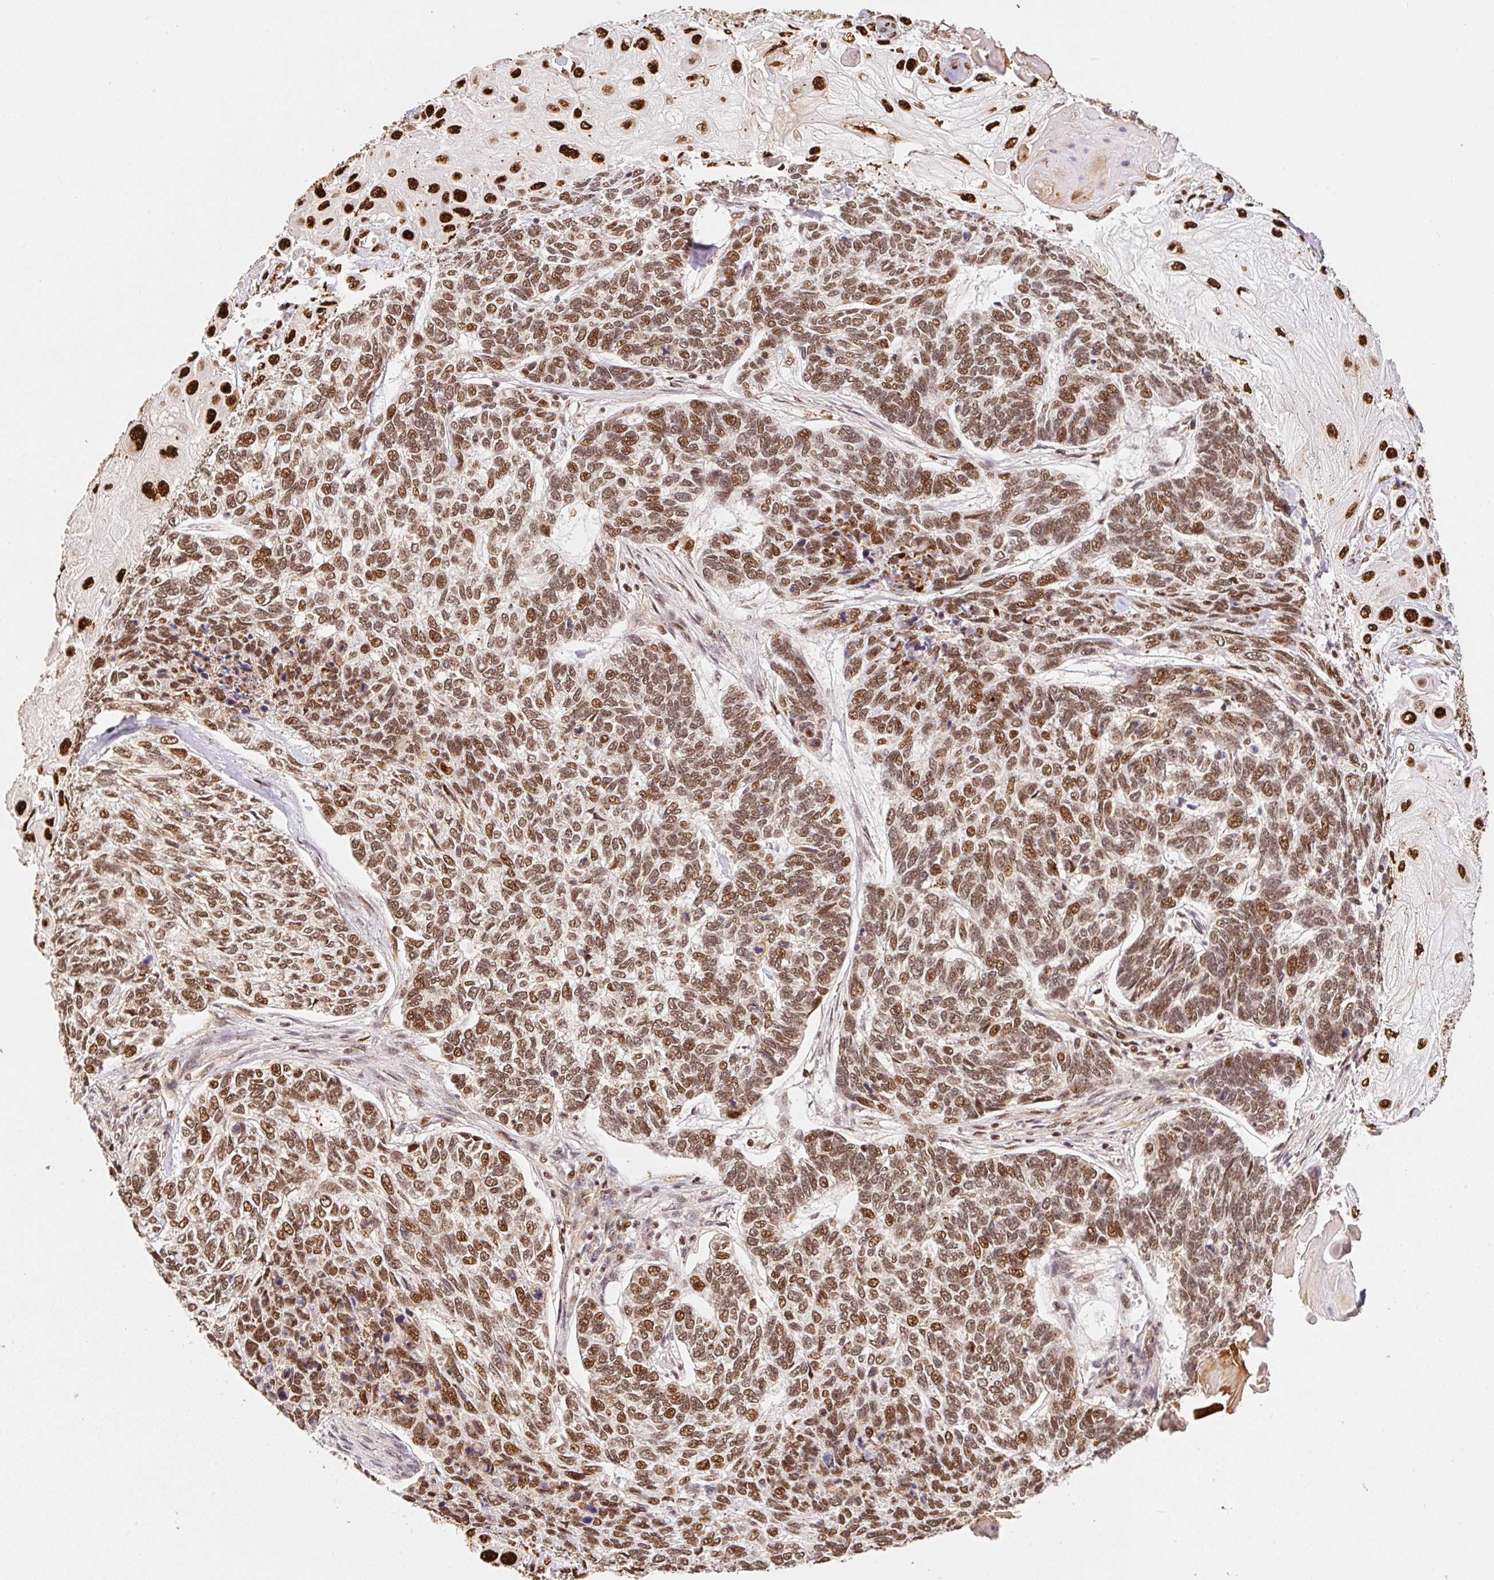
{"staining": {"intensity": "moderate", "quantity": ">75%", "location": "nuclear"}, "tissue": "skin cancer", "cell_type": "Tumor cells", "image_type": "cancer", "snomed": [{"axis": "morphology", "description": "Basal cell carcinoma"}, {"axis": "topography", "description": "Skin"}], "caption": "A medium amount of moderate nuclear positivity is present in about >75% of tumor cells in basal cell carcinoma (skin) tissue.", "gene": "GPR139", "patient": {"sex": "female", "age": 65}}